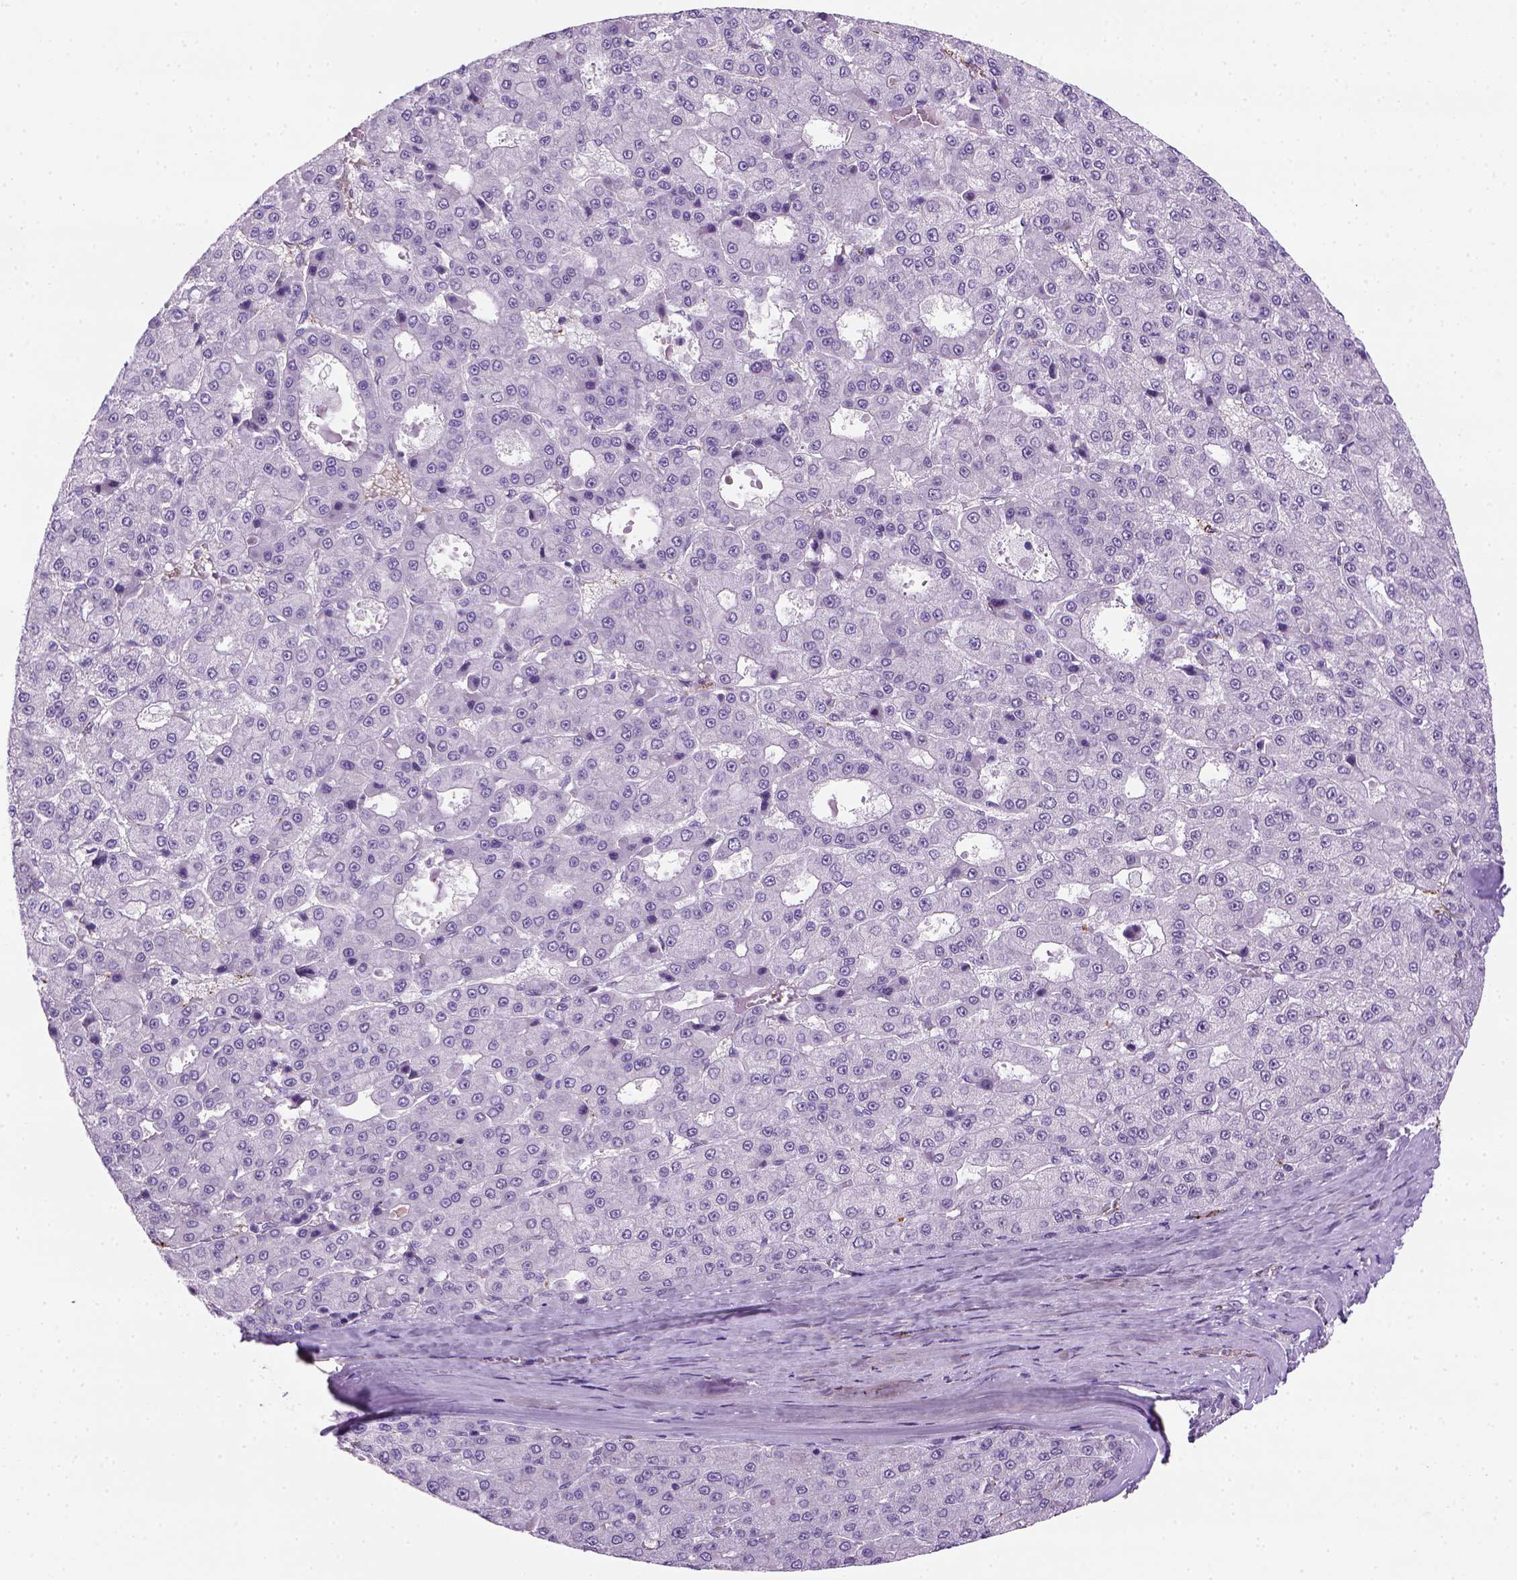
{"staining": {"intensity": "negative", "quantity": "none", "location": "none"}, "tissue": "liver cancer", "cell_type": "Tumor cells", "image_type": "cancer", "snomed": [{"axis": "morphology", "description": "Carcinoma, Hepatocellular, NOS"}, {"axis": "topography", "description": "Liver"}], "caption": "High power microscopy micrograph of an IHC image of hepatocellular carcinoma (liver), revealing no significant staining in tumor cells.", "gene": "VWF", "patient": {"sex": "male", "age": 70}}